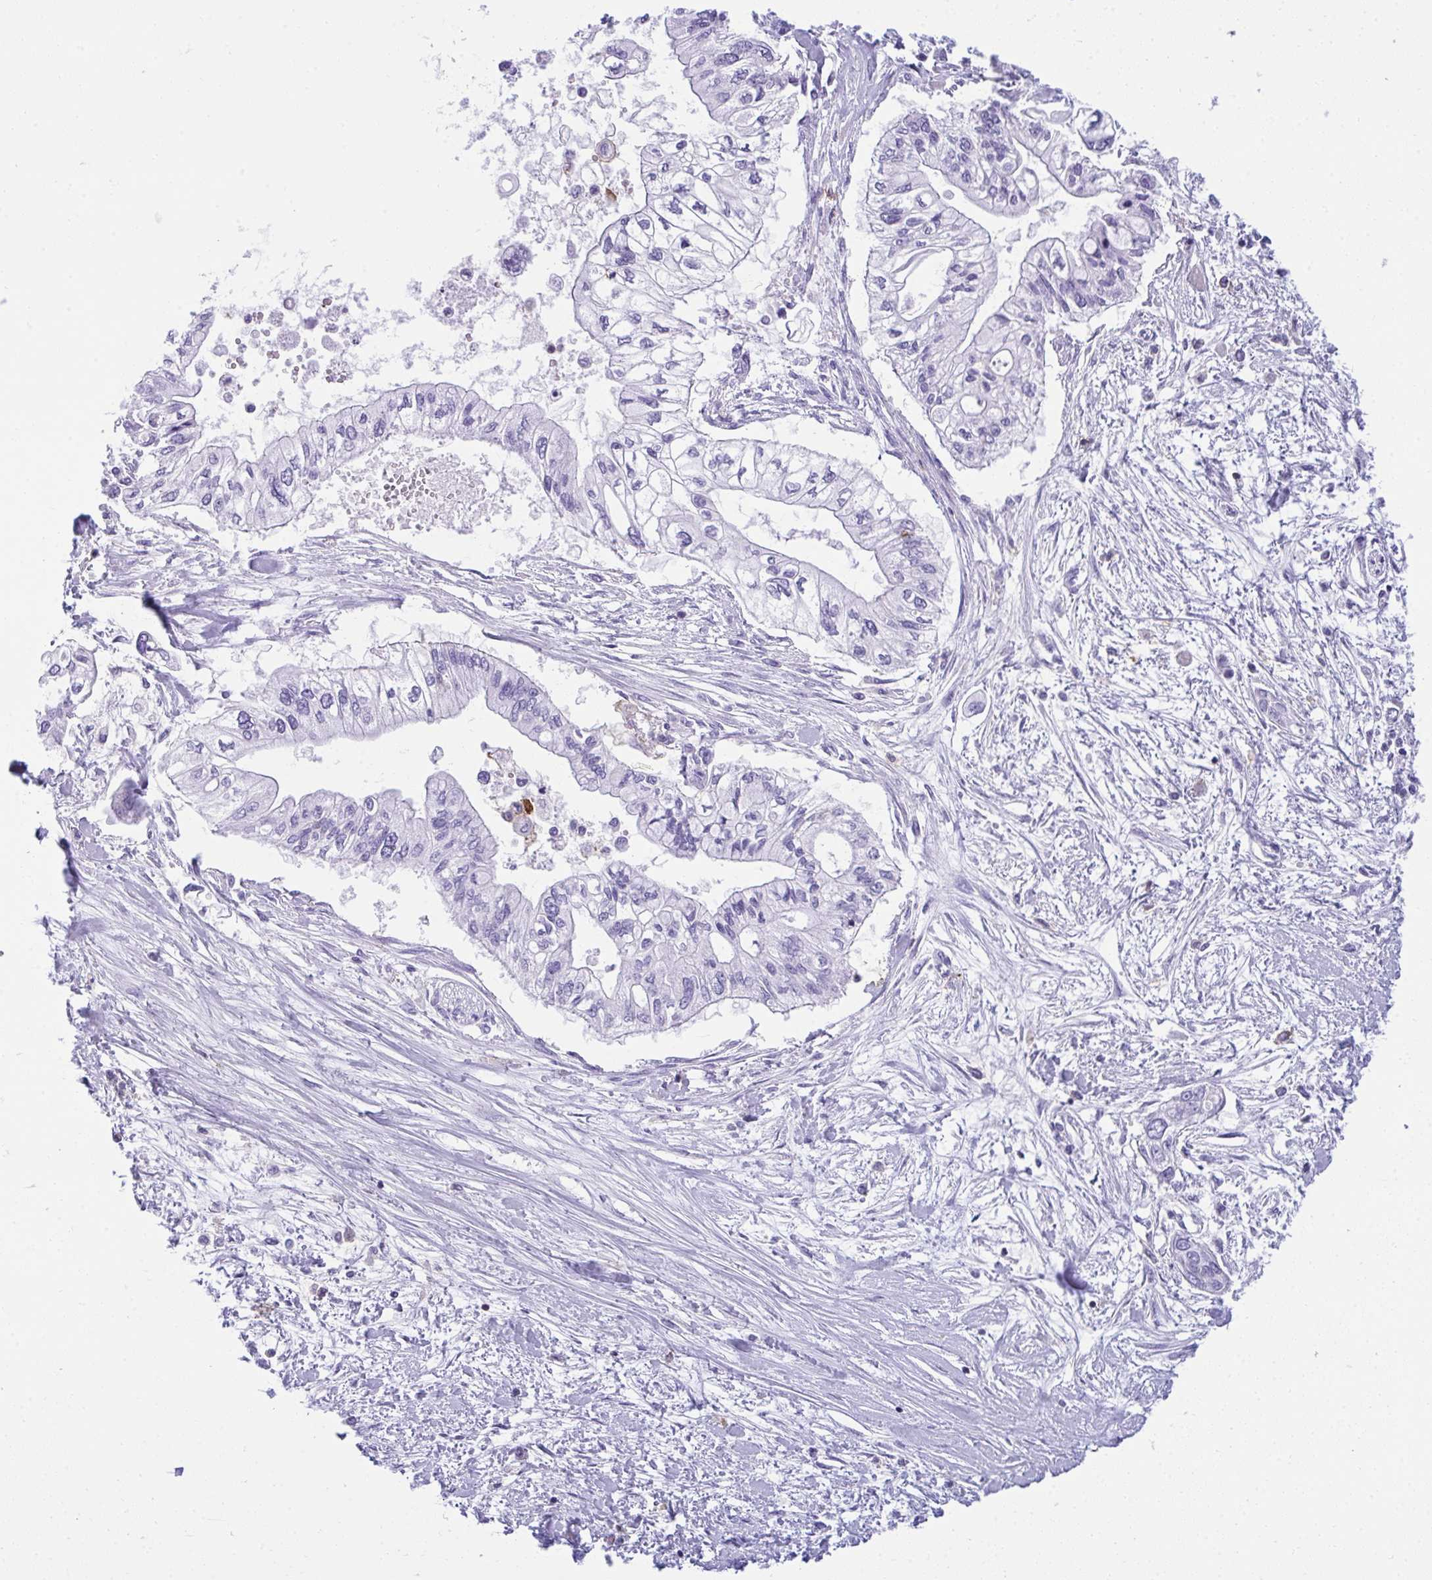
{"staining": {"intensity": "negative", "quantity": "none", "location": "none"}, "tissue": "pancreatic cancer", "cell_type": "Tumor cells", "image_type": "cancer", "snomed": [{"axis": "morphology", "description": "Adenocarcinoma, NOS"}, {"axis": "topography", "description": "Pancreas"}], "caption": "High magnification brightfield microscopy of adenocarcinoma (pancreatic) stained with DAB (brown) and counterstained with hematoxylin (blue): tumor cells show no significant positivity.", "gene": "SPN", "patient": {"sex": "female", "age": 77}}